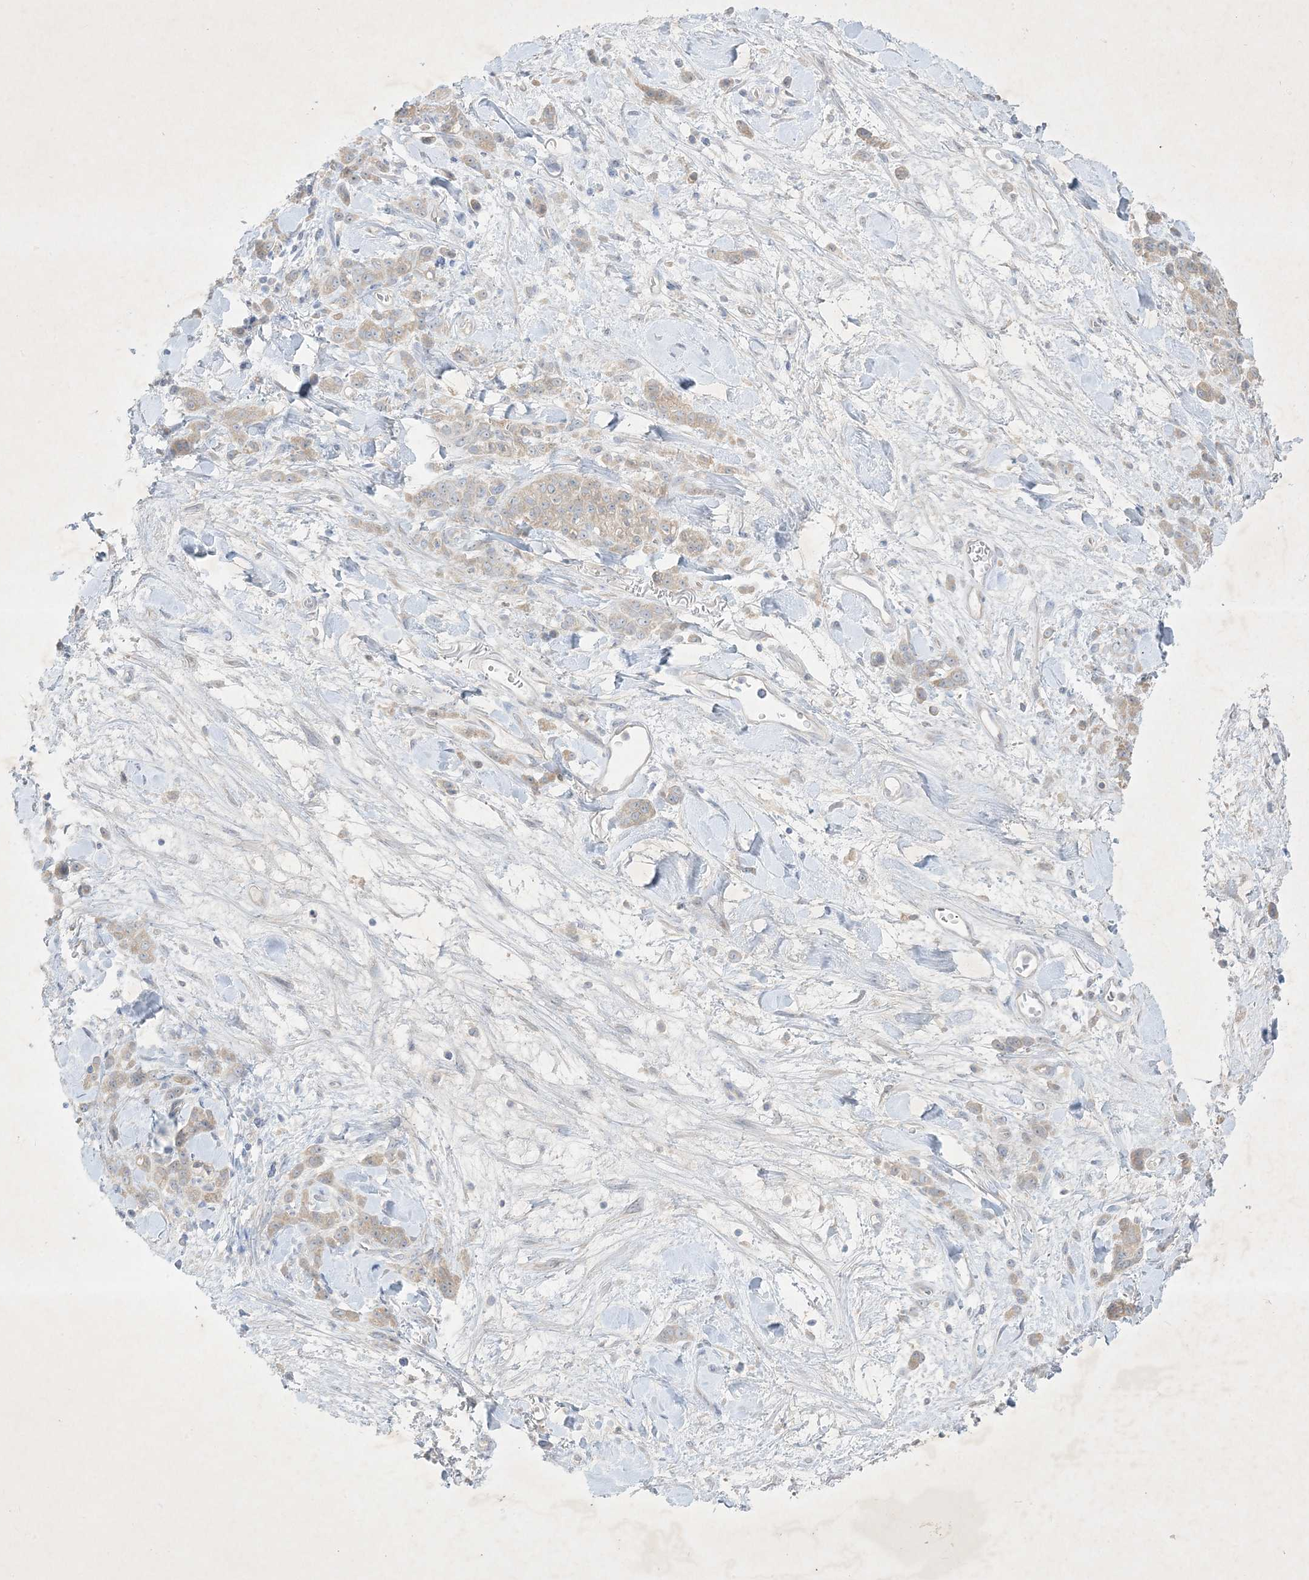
{"staining": {"intensity": "weak", "quantity": "25%-75%", "location": "cytoplasmic/membranous"}, "tissue": "stomach cancer", "cell_type": "Tumor cells", "image_type": "cancer", "snomed": [{"axis": "morphology", "description": "Normal tissue, NOS"}, {"axis": "morphology", "description": "Adenocarcinoma, NOS"}, {"axis": "topography", "description": "Stomach"}], "caption": "Immunohistochemistry photomicrograph of neoplastic tissue: stomach cancer (adenocarcinoma) stained using immunohistochemistry reveals low levels of weak protein expression localized specifically in the cytoplasmic/membranous of tumor cells, appearing as a cytoplasmic/membranous brown color.", "gene": "PLEKHA3", "patient": {"sex": "male", "age": 82}}